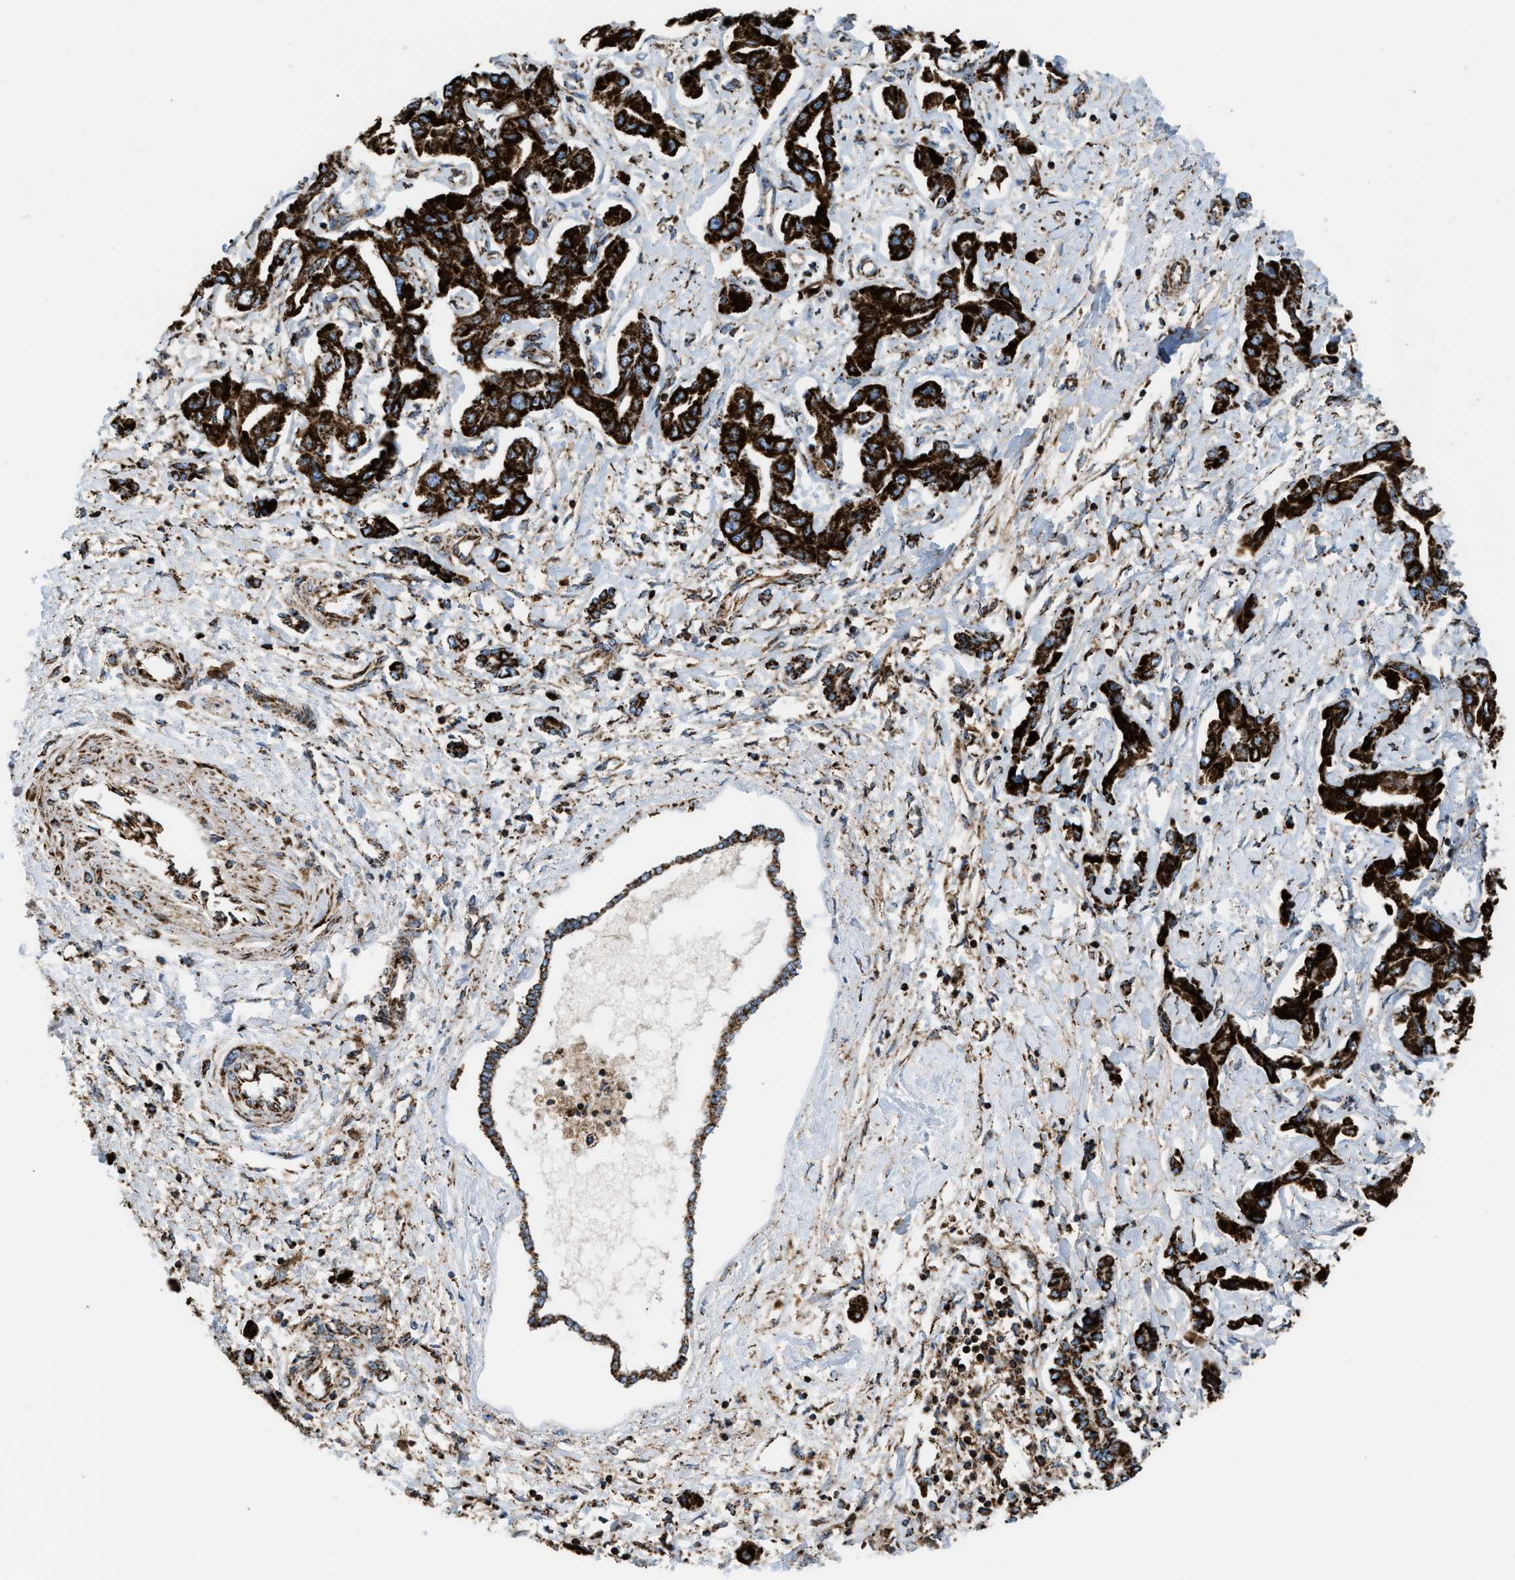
{"staining": {"intensity": "strong", "quantity": ">75%", "location": "cytoplasmic/membranous"}, "tissue": "liver cancer", "cell_type": "Tumor cells", "image_type": "cancer", "snomed": [{"axis": "morphology", "description": "Cholangiocarcinoma"}, {"axis": "topography", "description": "Liver"}], "caption": "An IHC photomicrograph of tumor tissue is shown. Protein staining in brown shows strong cytoplasmic/membranous positivity in liver cancer within tumor cells.", "gene": "ECHS1", "patient": {"sex": "male", "age": 59}}